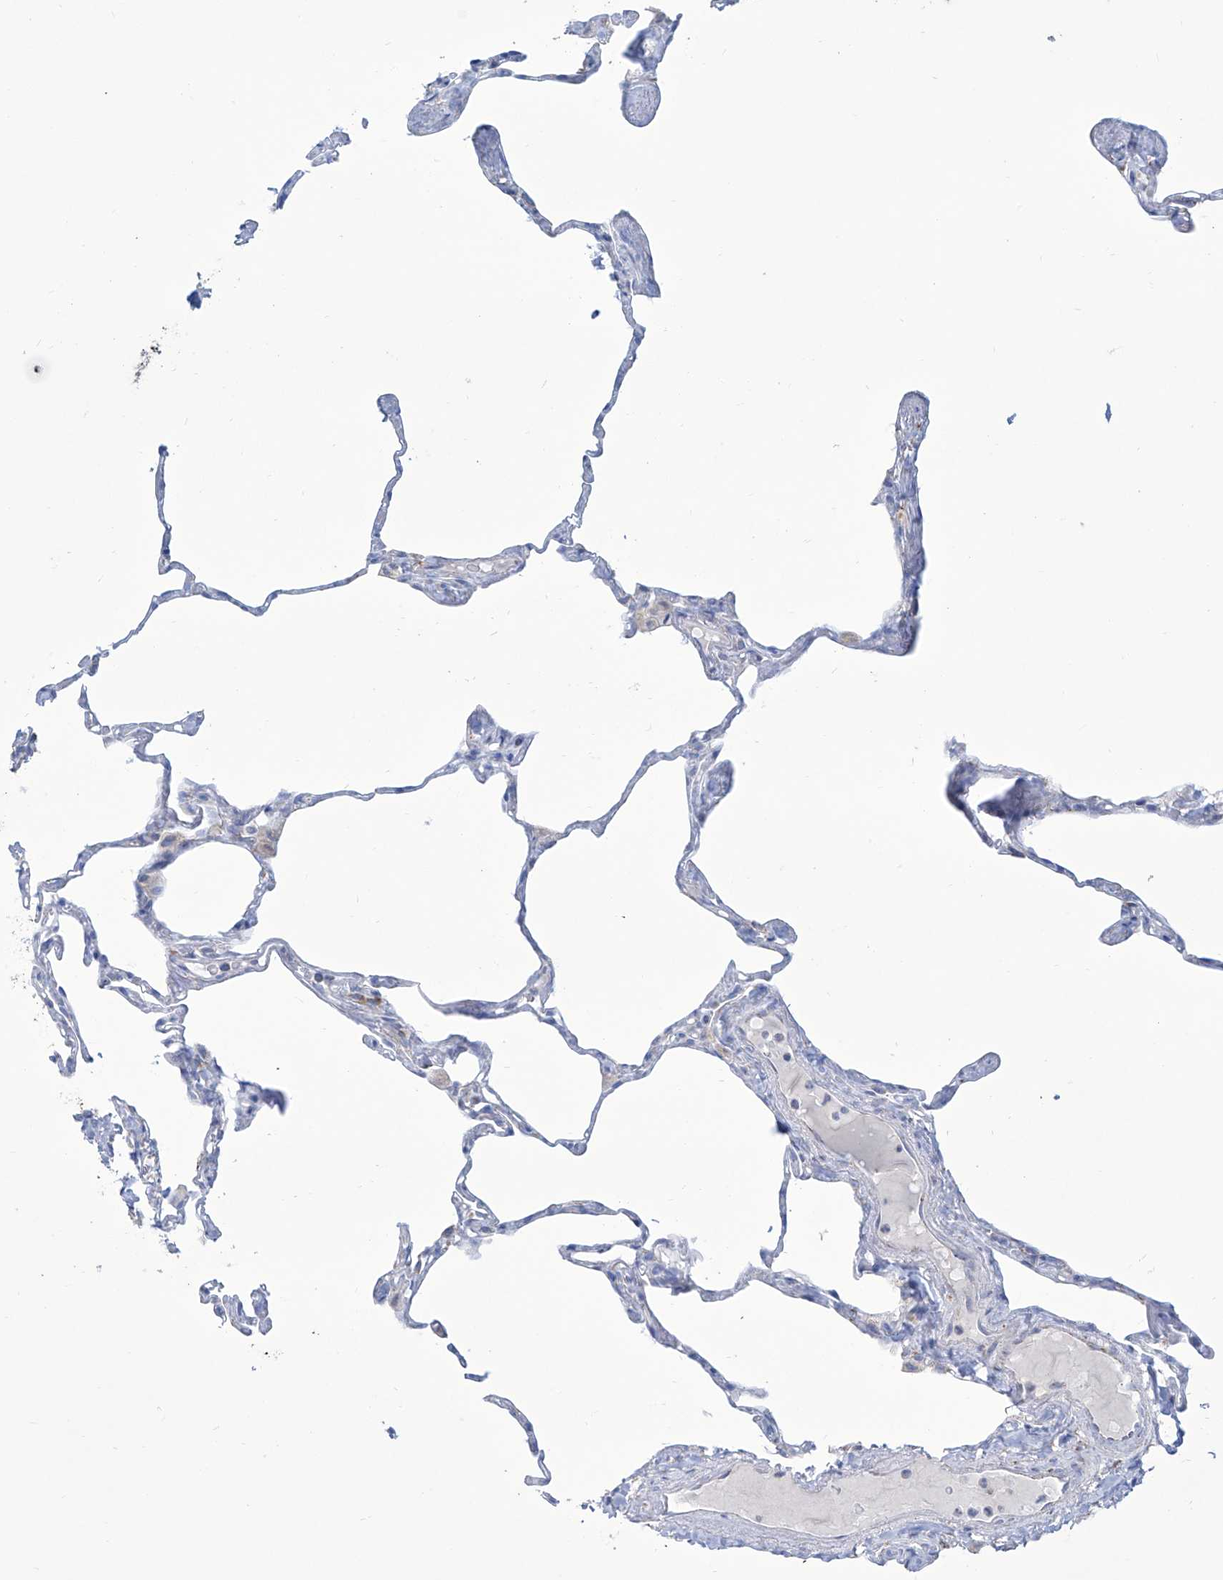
{"staining": {"intensity": "negative", "quantity": "none", "location": "none"}, "tissue": "lung", "cell_type": "Alveolar cells", "image_type": "normal", "snomed": [{"axis": "morphology", "description": "Normal tissue, NOS"}, {"axis": "topography", "description": "Lung"}], "caption": "Micrograph shows no protein expression in alveolar cells of benign lung.", "gene": "ALDH6A1", "patient": {"sex": "male", "age": 65}}